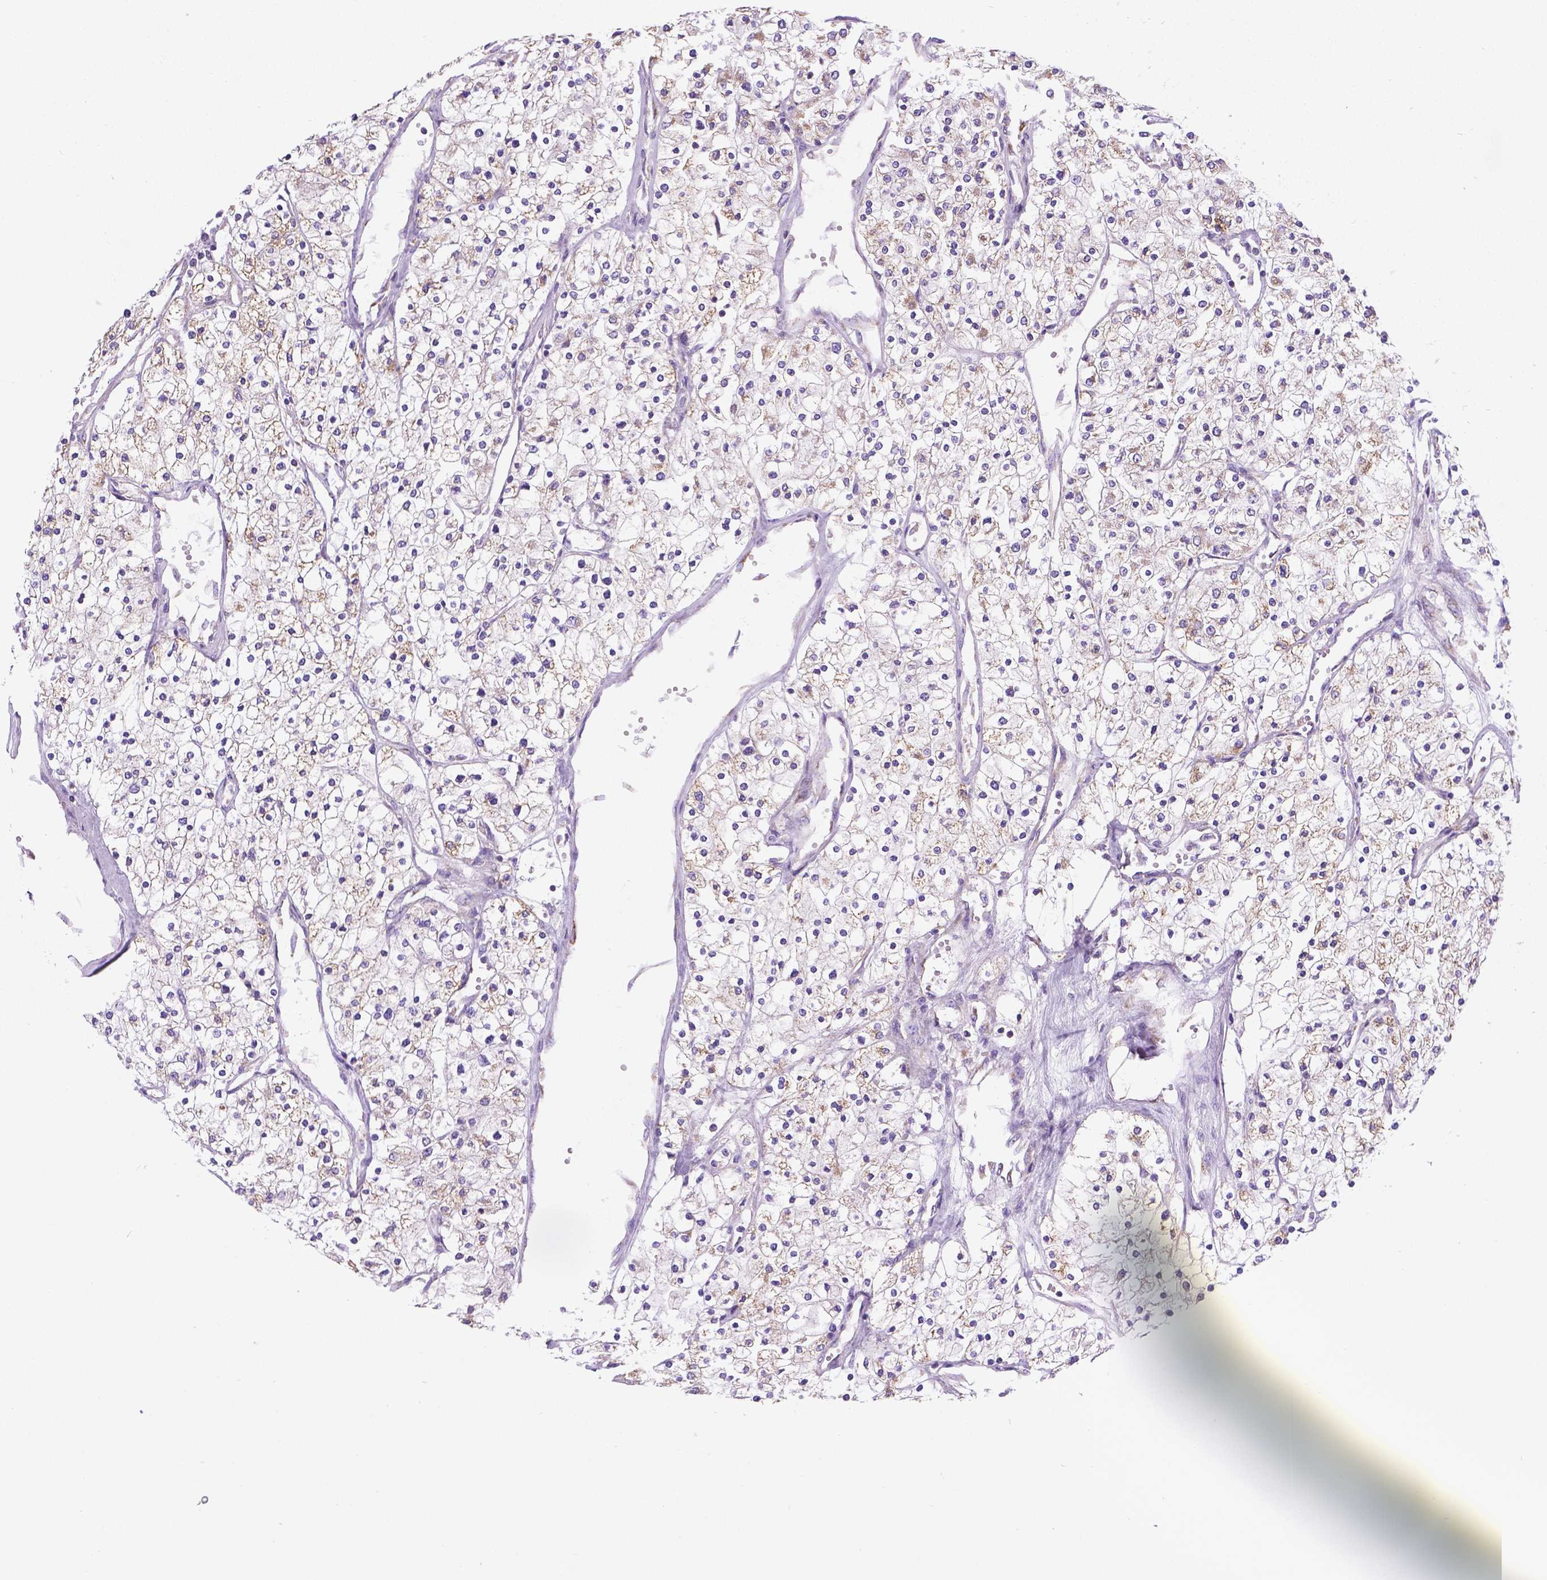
{"staining": {"intensity": "negative", "quantity": "none", "location": "none"}, "tissue": "renal cancer", "cell_type": "Tumor cells", "image_type": "cancer", "snomed": [{"axis": "morphology", "description": "Adenocarcinoma, NOS"}, {"axis": "topography", "description": "Kidney"}], "caption": "The histopathology image exhibits no significant positivity in tumor cells of adenocarcinoma (renal).", "gene": "CSPG5", "patient": {"sex": "male", "age": 80}}